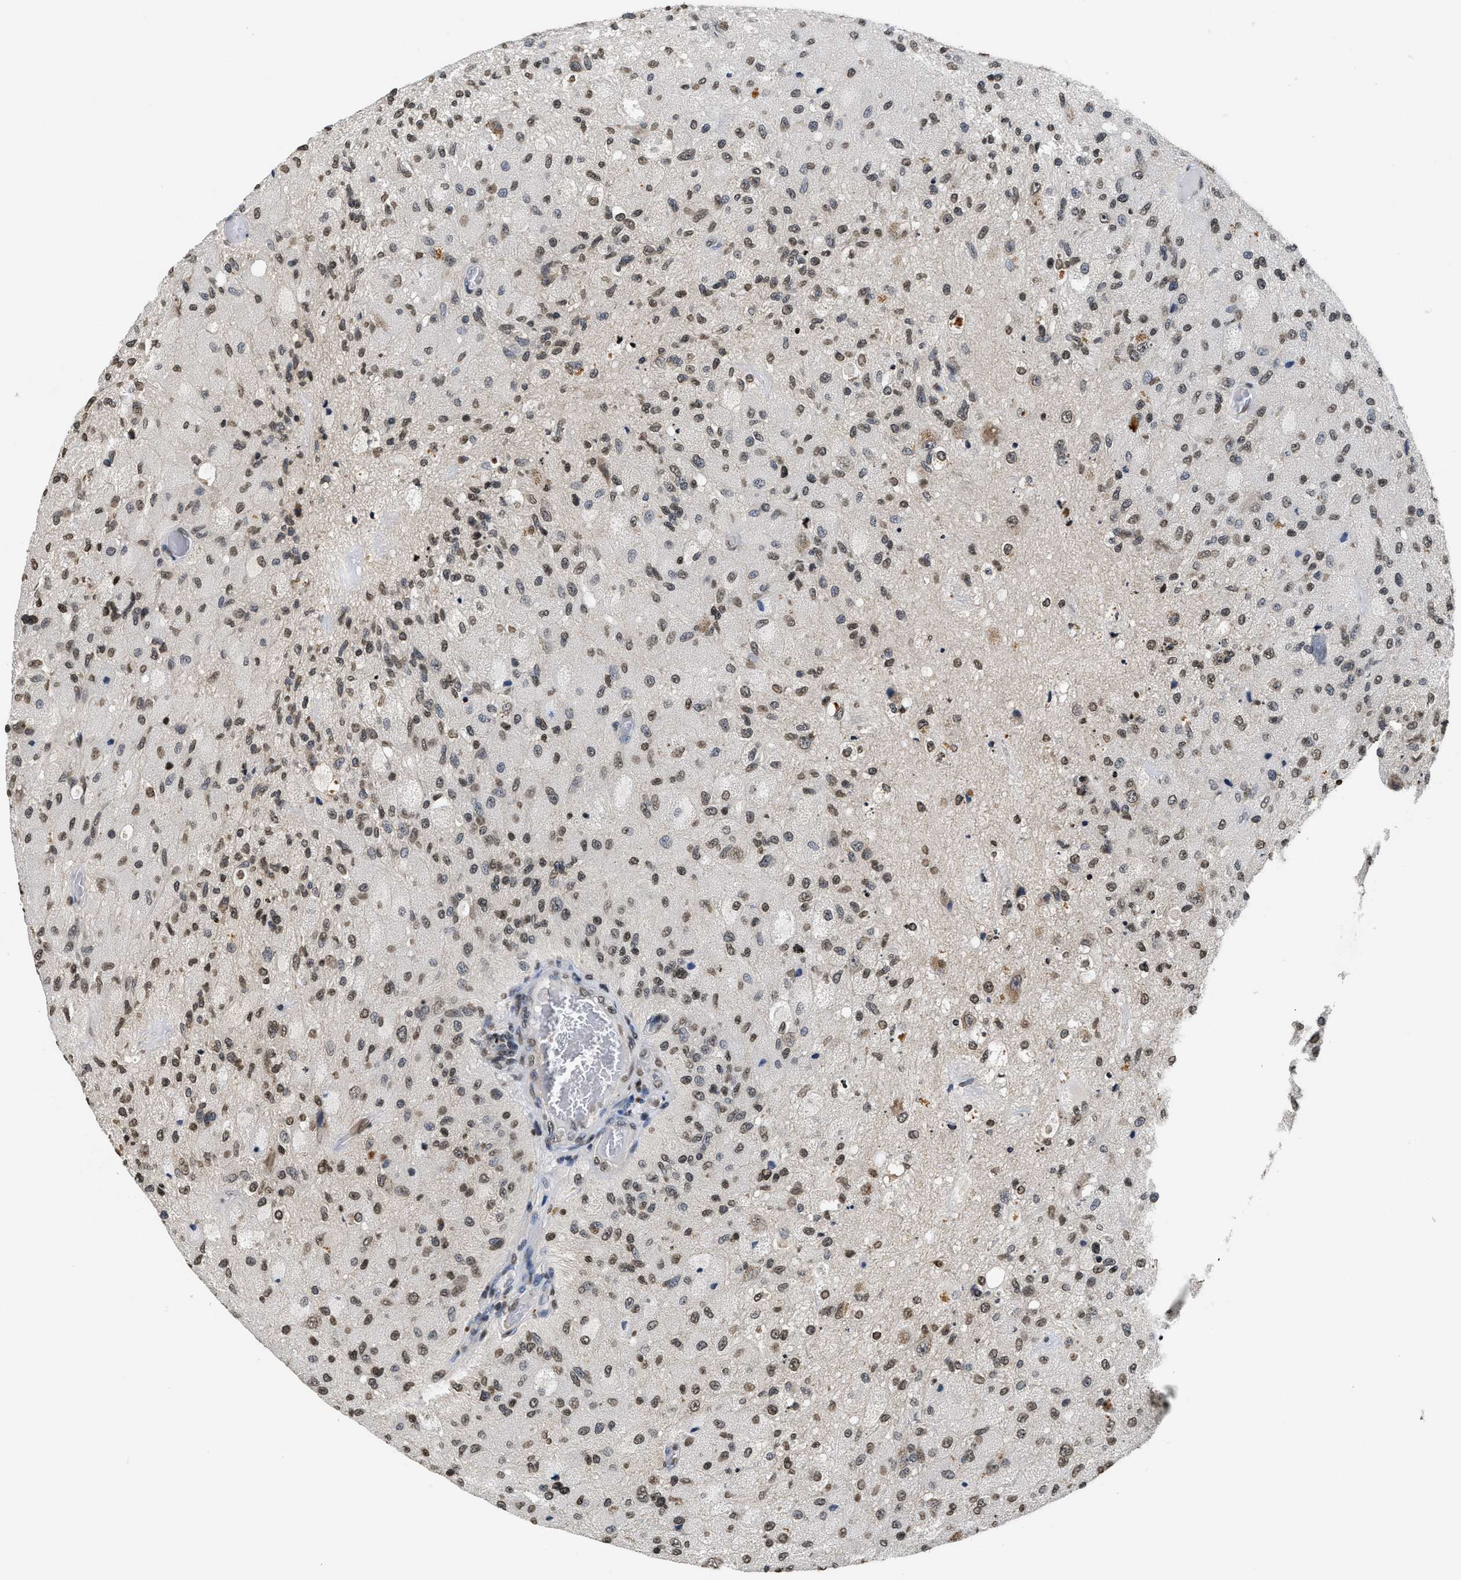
{"staining": {"intensity": "weak", "quantity": ">75%", "location": "nuclear"}, "tissue": "glioma", "cell_type": "Tumor cells", "image_type": "cancer", "snomed": [{"axis": "morphology", "description": "Normal tissue, NOS"}, {"axis": "morphology", "description": "Glioma, malignant, High grade"}, {"axis": "topography", "description": "Cerebral cortex"}], "caption": "Brown immunohistochemical staining in glioma demonstrates weak nuclear expression in approximately >75% of tumor cells.", "gene": "DNASE1L3", "patient": {"sex": "male", "age": 77}}